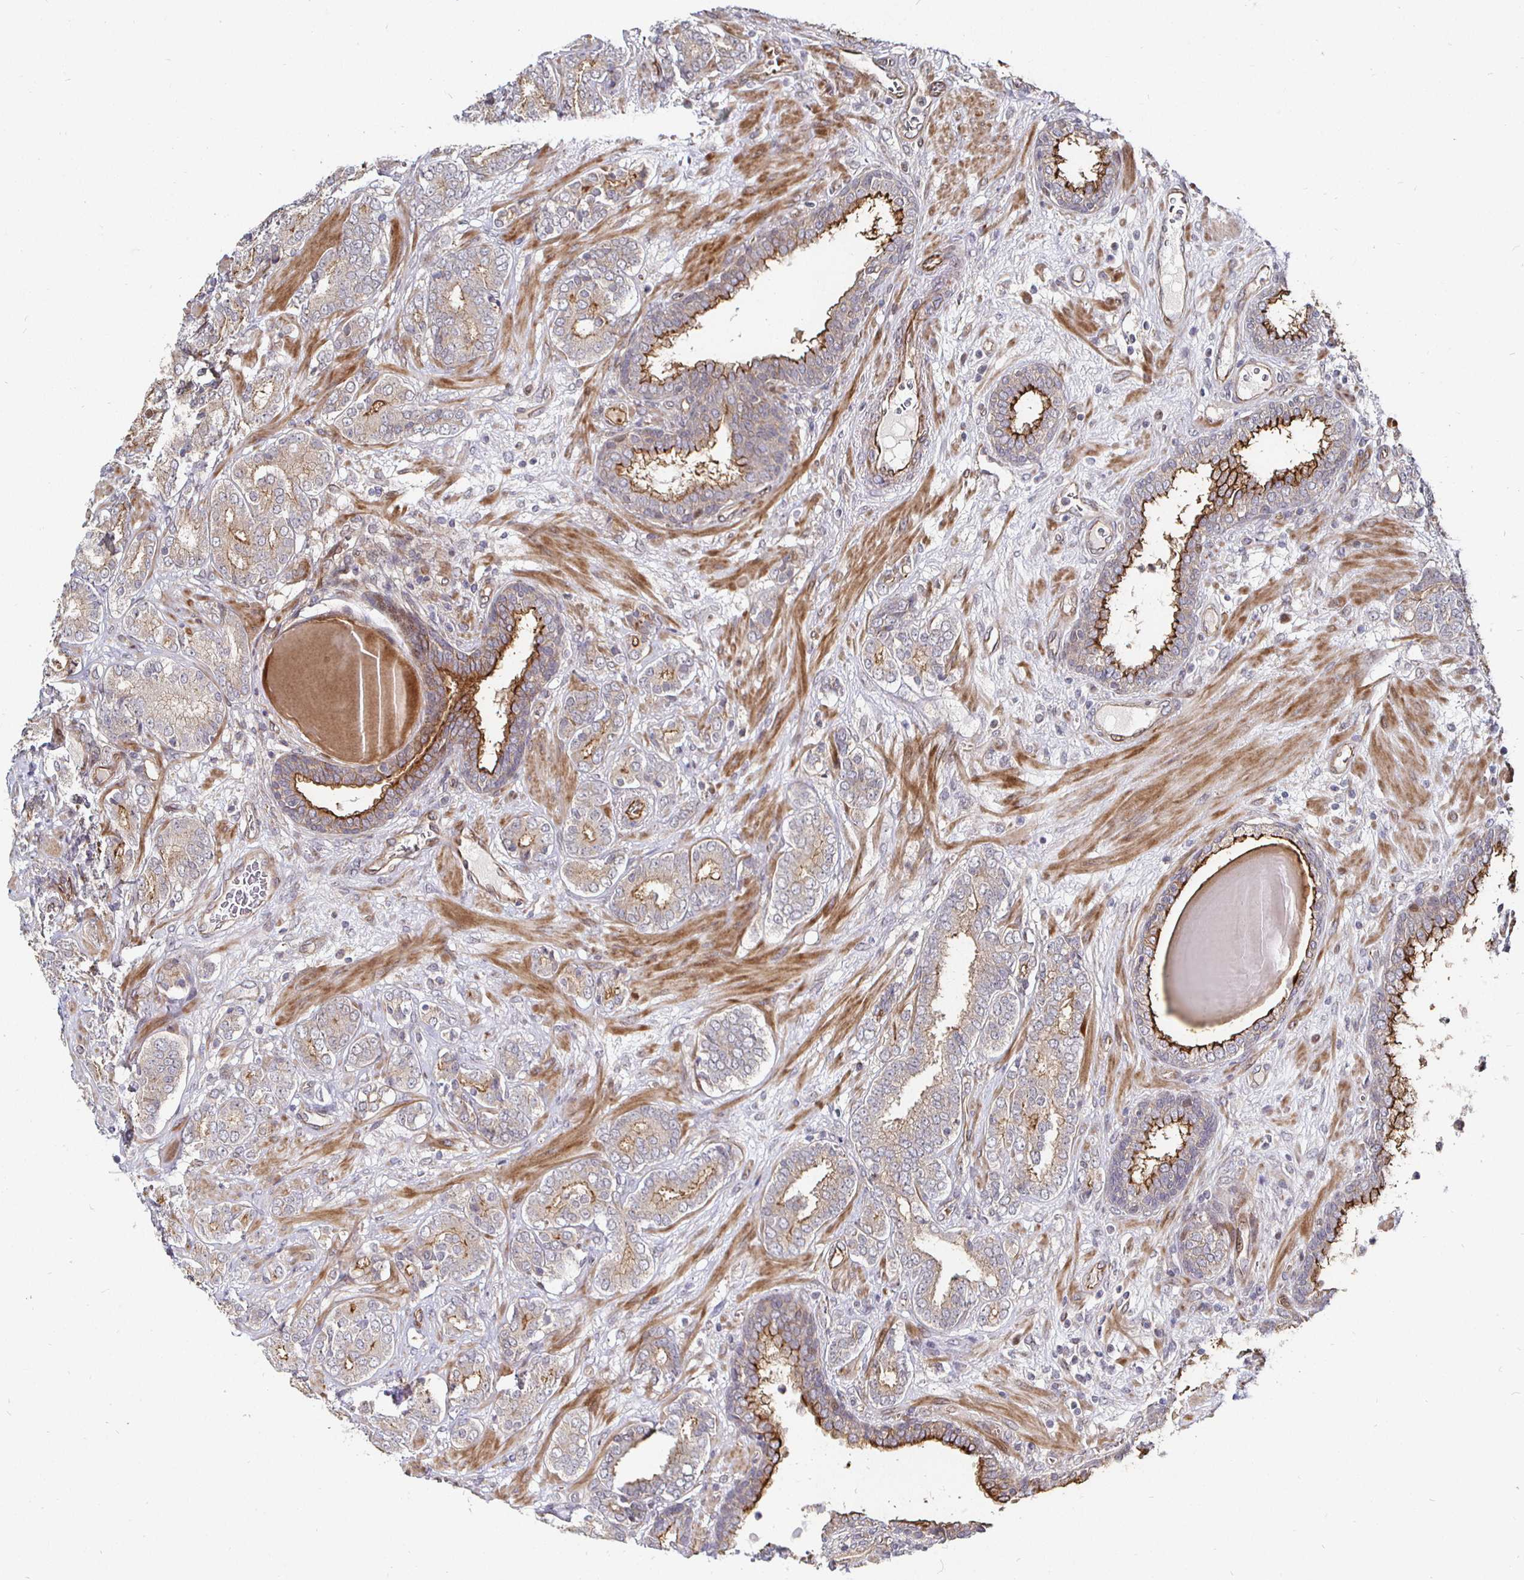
{"staining": {"intensity": "weak", "quantity": "25%-75%", "location": "cytoplasmic/membranous"}, "tissue": "prostate cancer", "cell_type": "Tumor cells", "image_type": "cancer", "snomed": [{"axis": "morphology", "description": "Adenocarcinoma, High grade"}, {"axis": "topography", "description": "Prostate"}], "caption": "Human high-grade adenocarcinoma (prostate) stained for a protein (brown) shows weak cytoplasmic/membranous positive expression in about 25%-75% of tumor cells.", "gene": "TBKBP1", "patient": {"sex": "male", "age": 62}}